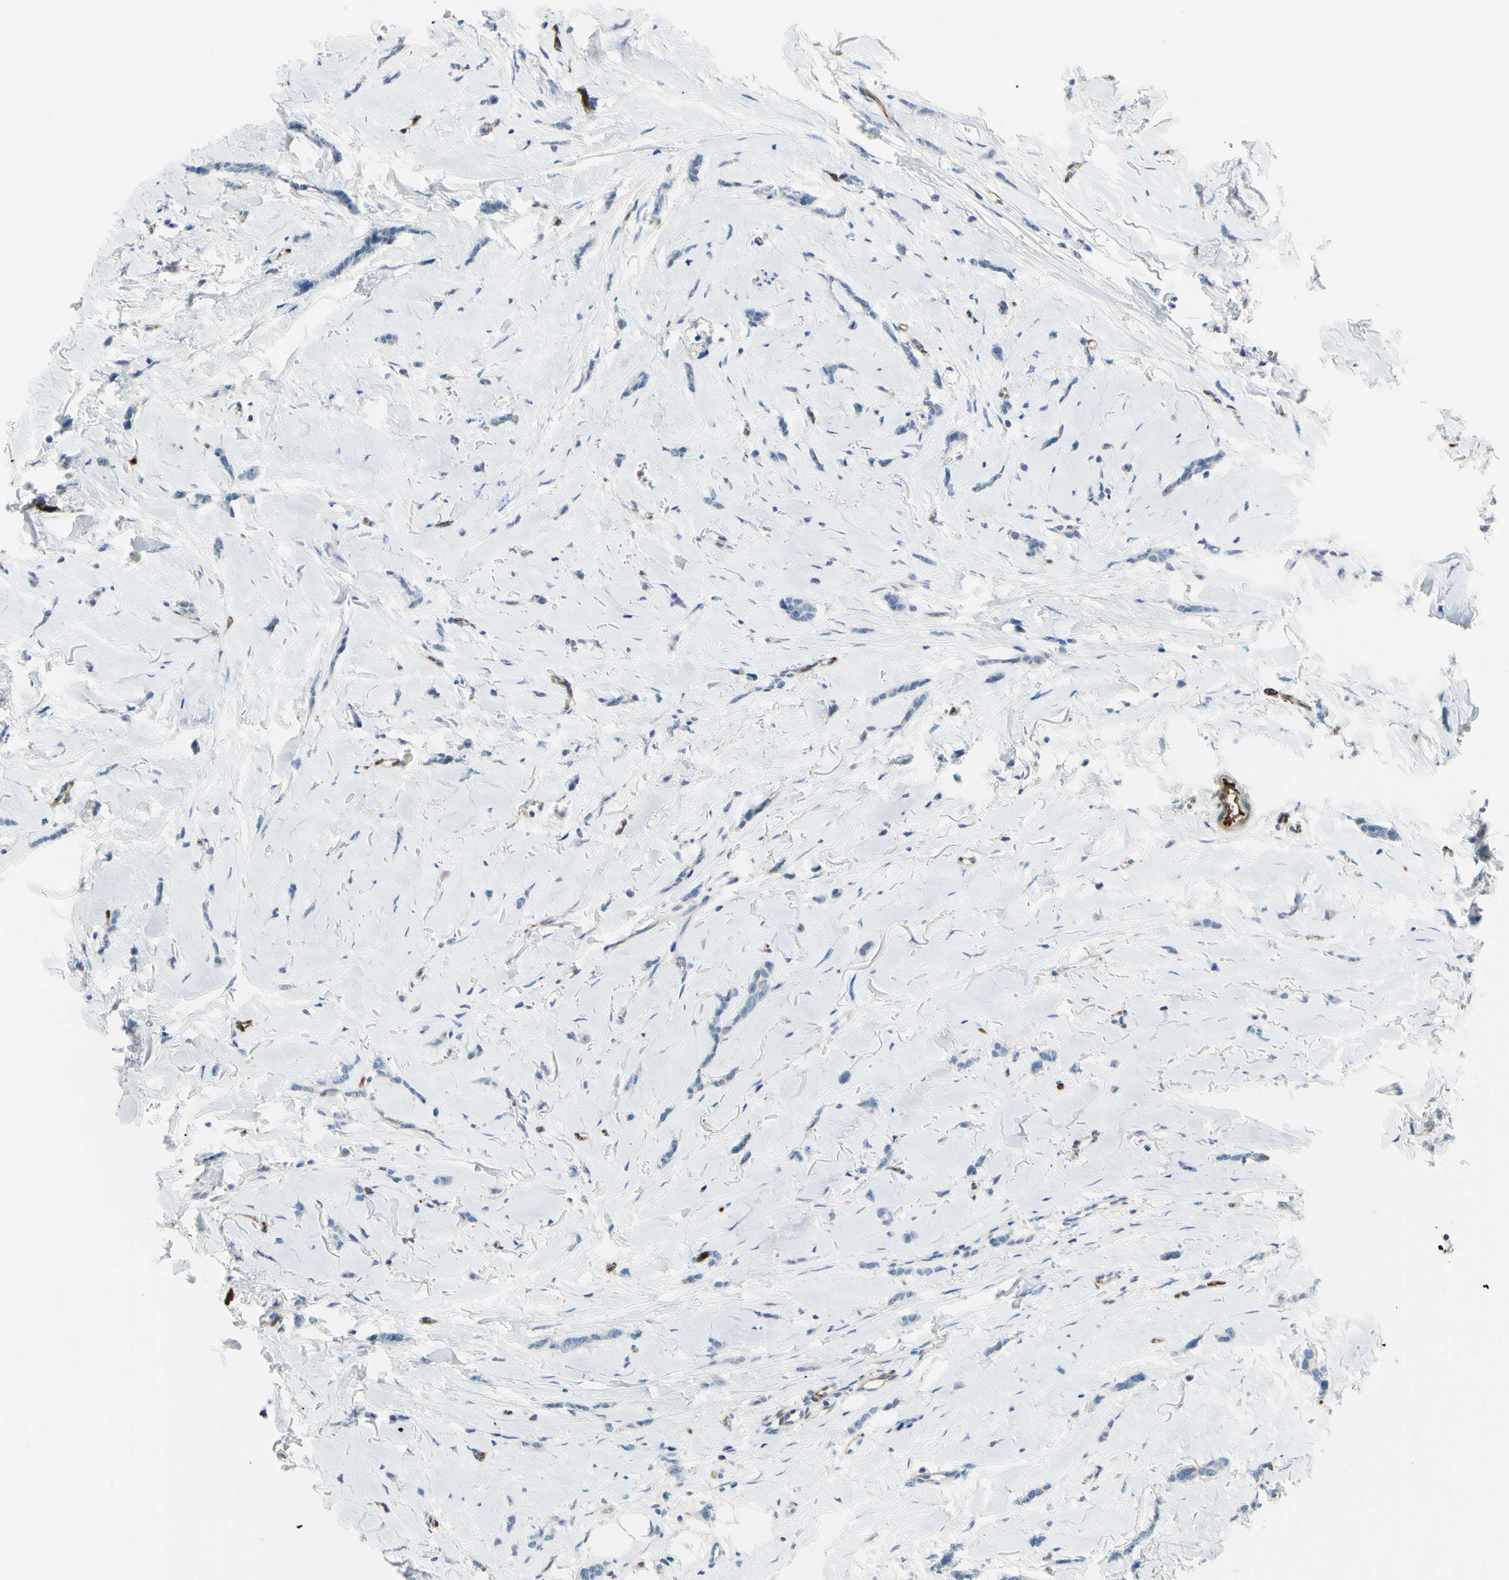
{"staining": {"intensity": "negative", "quantity": "none", "location": "none"}, "tissue": "breast cancer", "cell_type": "Tumor cells", "image_type": "cancer", "snomed": [{"axis": "morphology", "description": "Lobular carcinoma"}, {"axis": "topography", "description": "Skin"}, {"axis": "topography", "description": "Breast"}], "caption": "Immunohistochemical staining of breast cancer (lobular carcinoma) displays no significant positivity in tumor cells.", "gene": "PRRG2", "patient": {"sex": "female", "age": 46}}